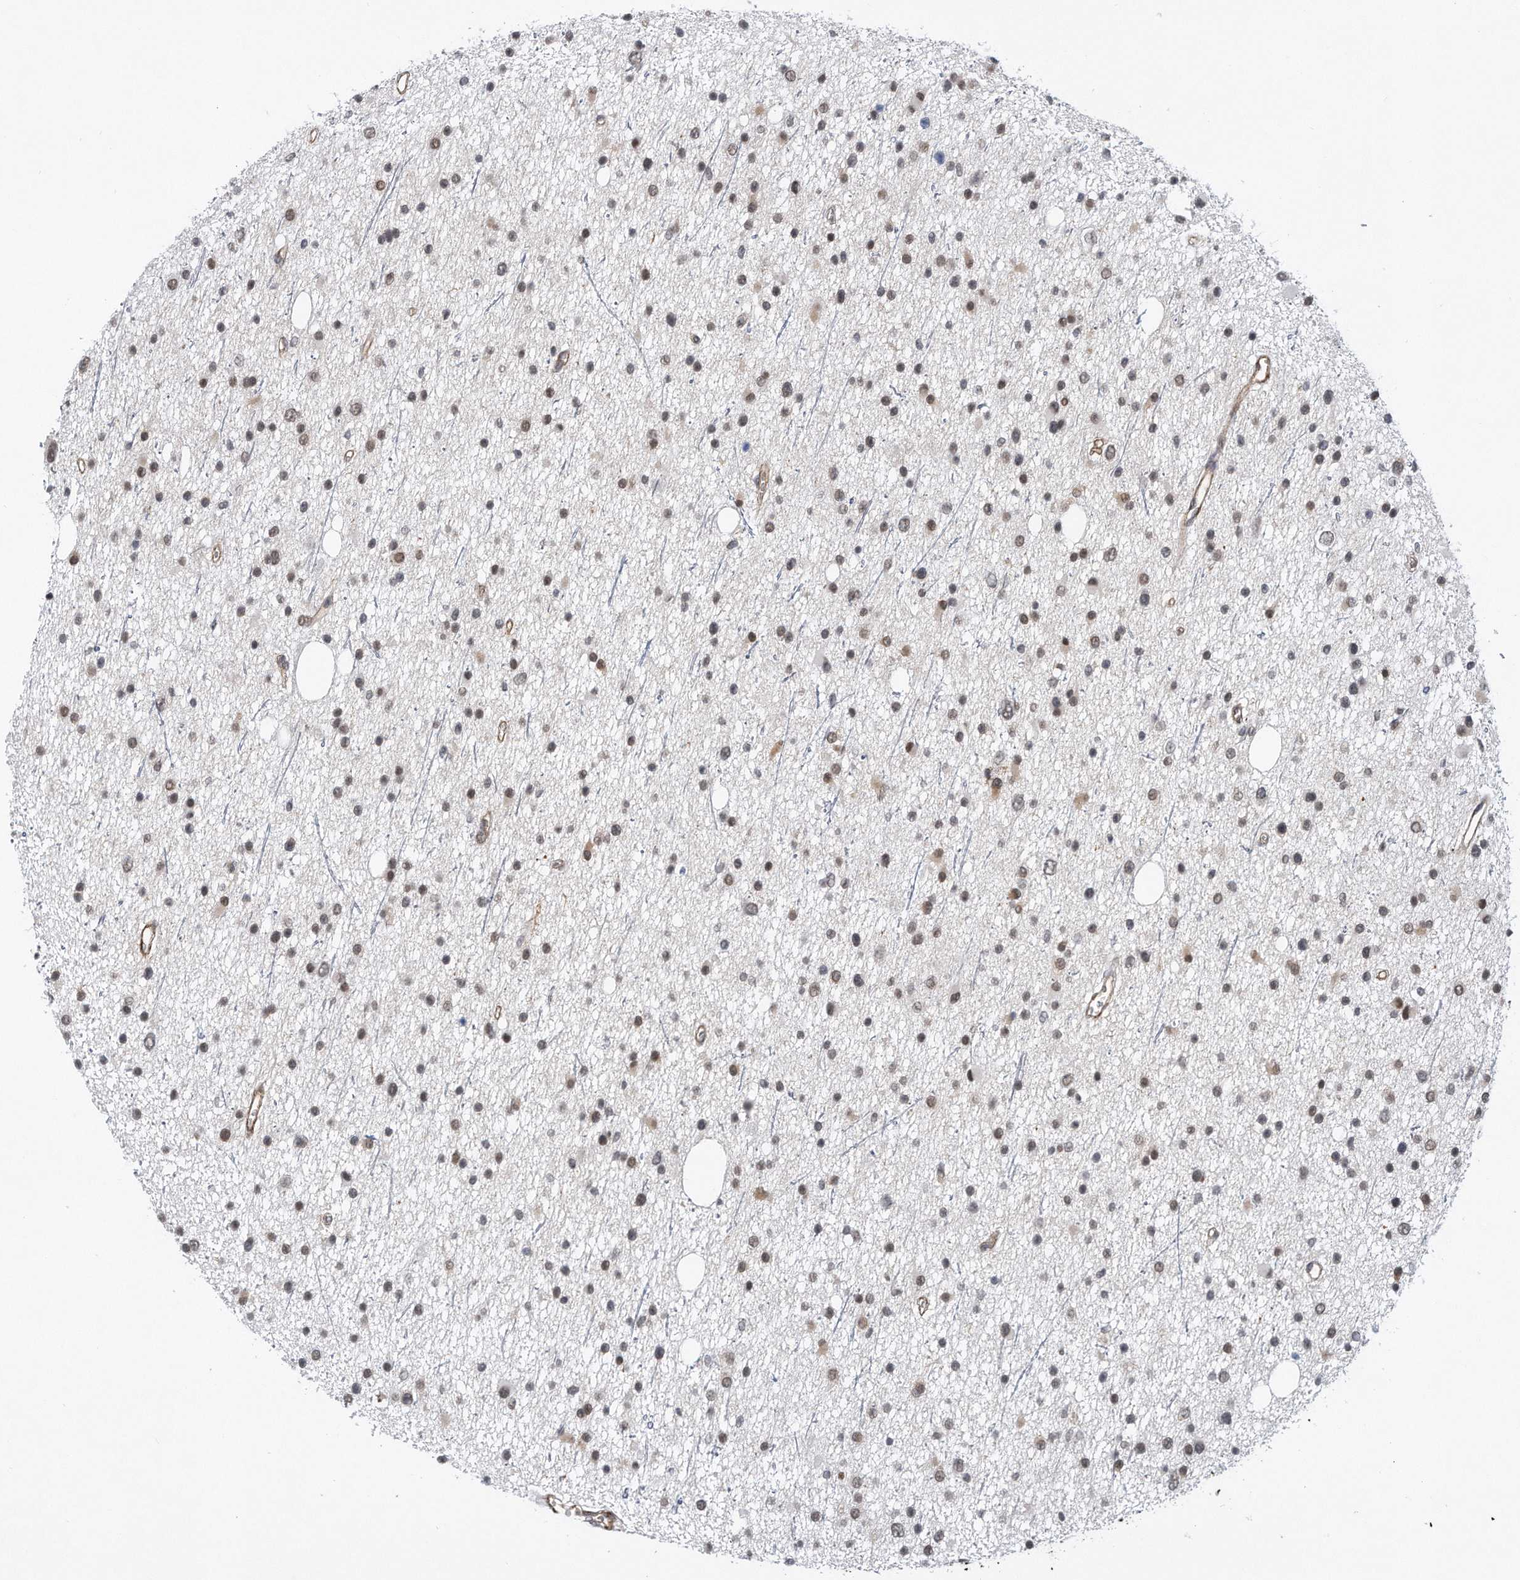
{"staining": {"intensity": "weak", "quantity": "25%-75%", "location": "cytoplasmic/membranous,nuclear"}, "tissue": "glioma", "cell_type": "Tumor cells", "image_type": "cancer", "snomed": [{"axis": "morphology", "description": "Glioma, malignant, Low grade"}, {"axis": "topography", "description": "Cerebral cortex"}], "caption": "Human glioma stained with a brown dye exhibits weak cytoplasmic/membranous and nuclear positive positivity in approximately 25%-75% of tumor cells.", "gene": "TP53INP1", "patient": {"sex": "female", "age": 39}}